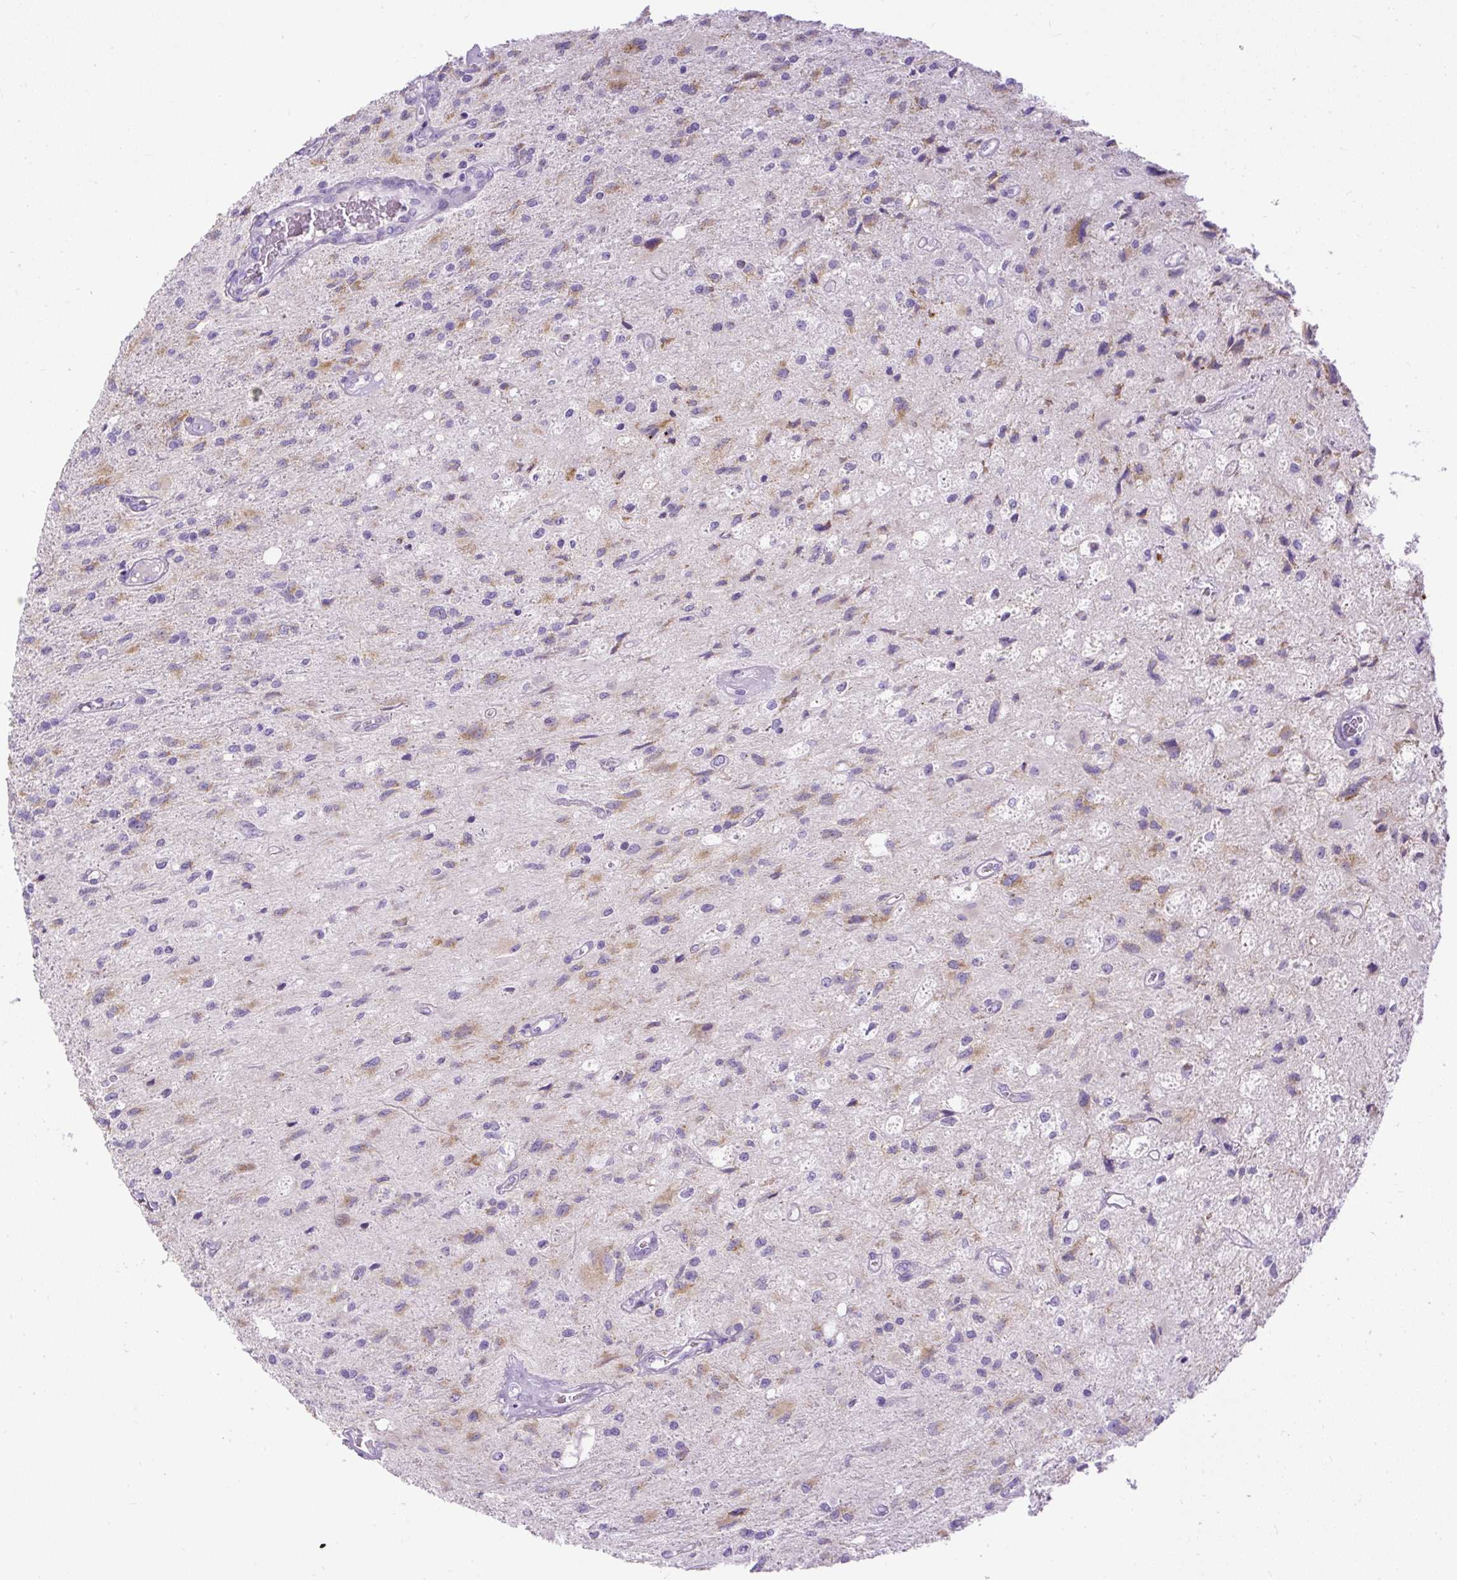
{"staining": {"intensity": "weak", "quantity": "25%-75%", "location": "cytoplasmic/membranous"}, "tissue": "glioma", "cell_type": "Tumor cells", "image_type": "cancer", "snomed": [{"axis": "morphology", "description": "Glioma, malignant, High grade"}, {"axis": "topography", "description": "Brain"}], "caption": "IHC image of neoplastic tissue: glioma stained using immunohistochemistry demonstrates low levels of weak protein expression localized specifically in the cytoplasmic/membranous of tumor cells, appearing as a cytoplasmic/membranous brown color.", "gene": "SYBU", "patient": {"sex": "female", "age": 70}}